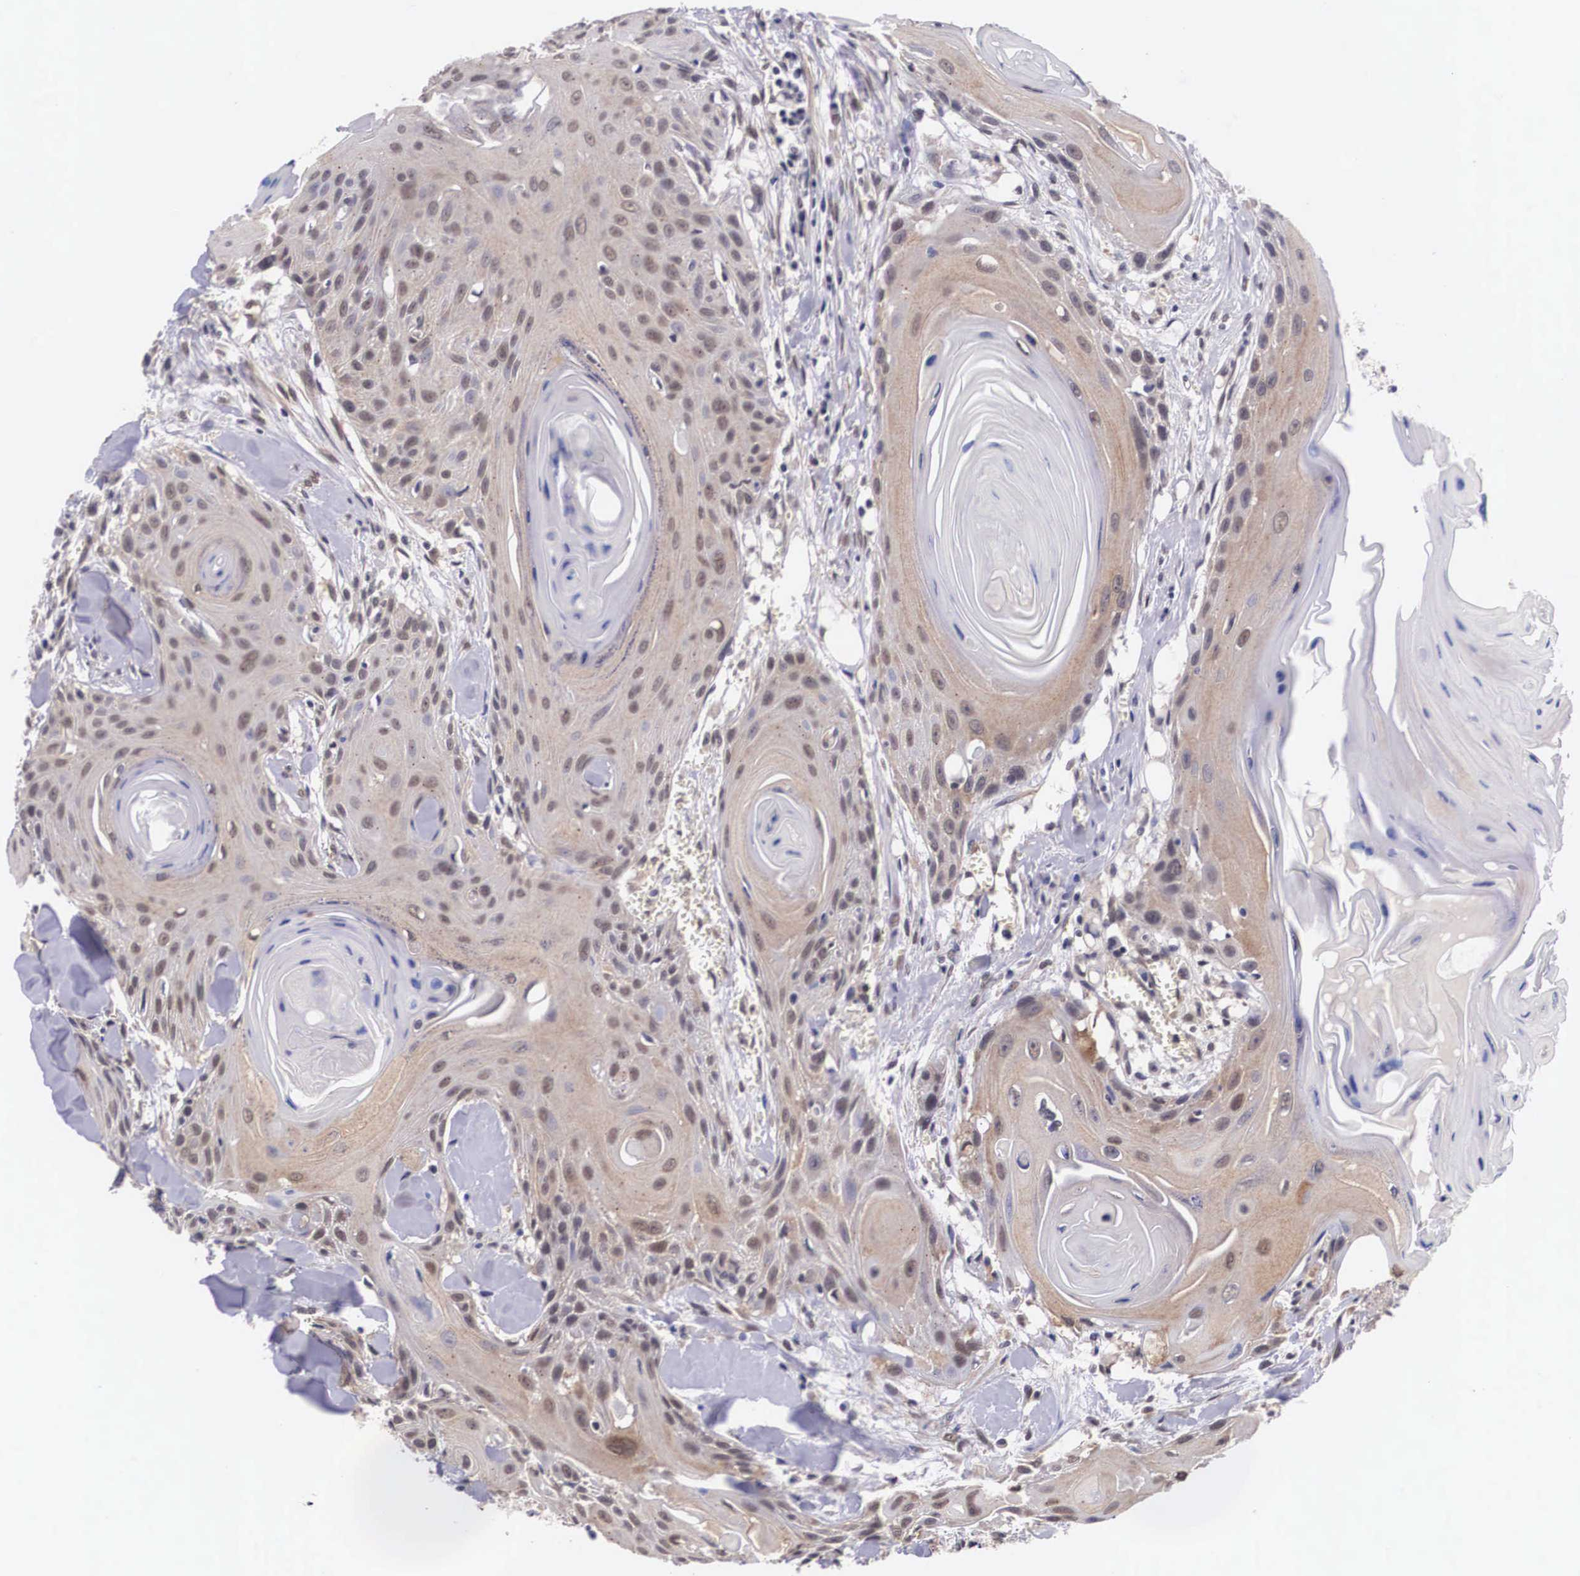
{"staining": {"intensity": "weak", "quantity": "25%-75%", "location": "cytoplasmic/membranous"}, "tissue": "head and neck cancer", "cell_type": "Tumor cells", "image_type": "cancer", "snomed": [{"axis": "morphology", "description": "Squamous cell carcinoma, NOS"}, {"axis": "morphology", "description": "Squamous cell carcinoma, metastatic, NOS"}, {"axis": "topography", "description": "Lymph node"}, {"axis": "topography", "description": "Salivary gland"}, {"axis": "topography", "description": "Head-Neck"}], "caption": "A high-resolution micrograph shows immunohistochemistry staining of head and neck cancer, which shows weak cytoplasmic/membranous staining in about 25%-75% of tumor cells.", "gene": "OTX2", "patient": {"sex": "female", "age": 74}}